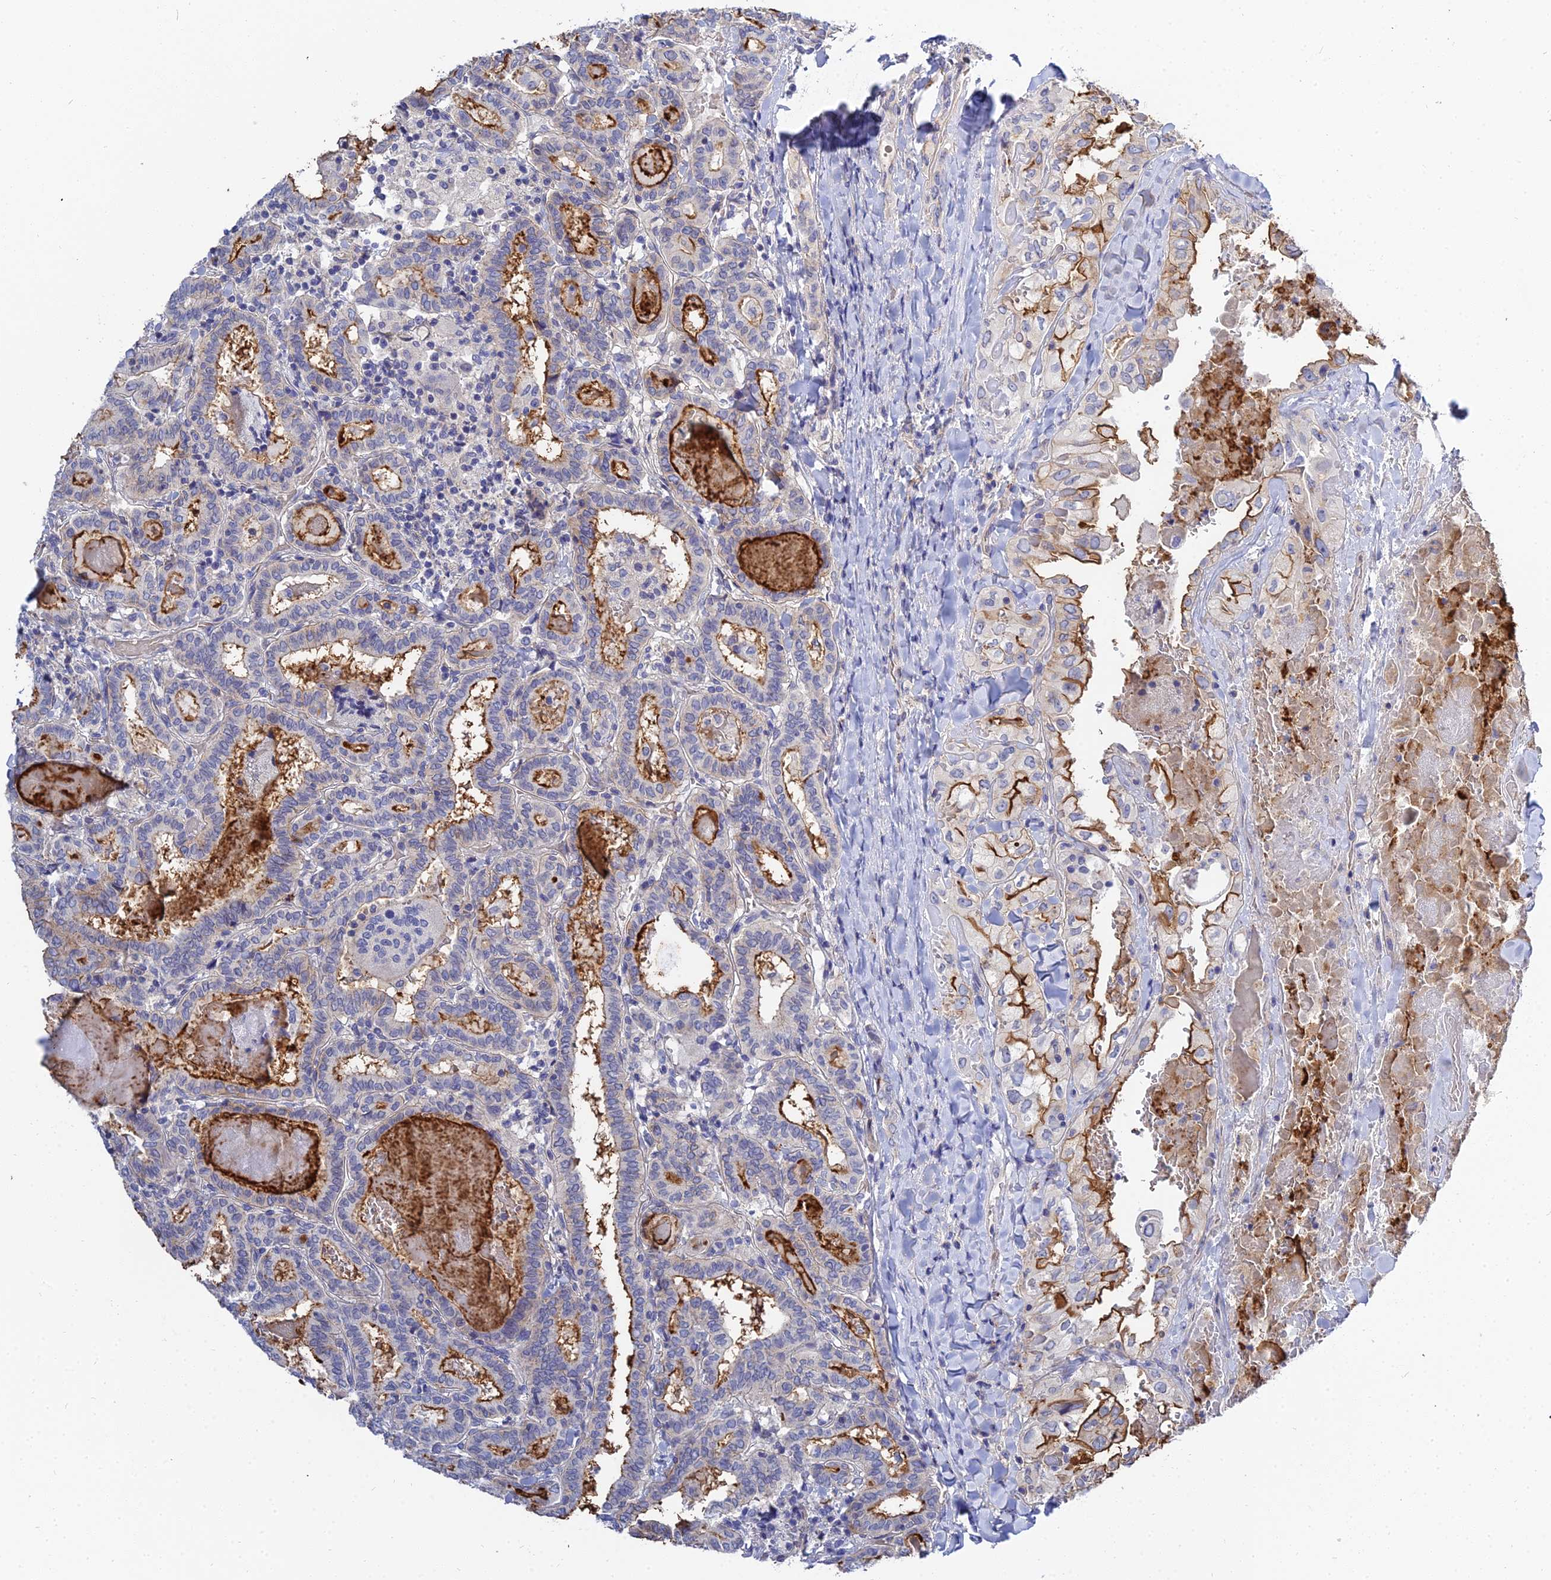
{"staining": {"intensity": "strong", "quantity": "25%-75%", "location": "cytoplasmic/membranous"}, "tissue": "thyroid cancer", "cell_type": "Tumor cells", "image_type": "cancer", "snomed": [{"axis": "morphology", "description": "Papillary adenocarcinoma, NOS"}, {"axis": "topography", "description": "Thyroid gland"}], "caption": "Immunohistochemical staining of thyroid cancer demonstrates high levels of strong cytoplasmic/membranous staining in about 25%-75% of tumor cells.", "gene": "APOBEC3H", "patient": {"sex": "female", "age": 72}}